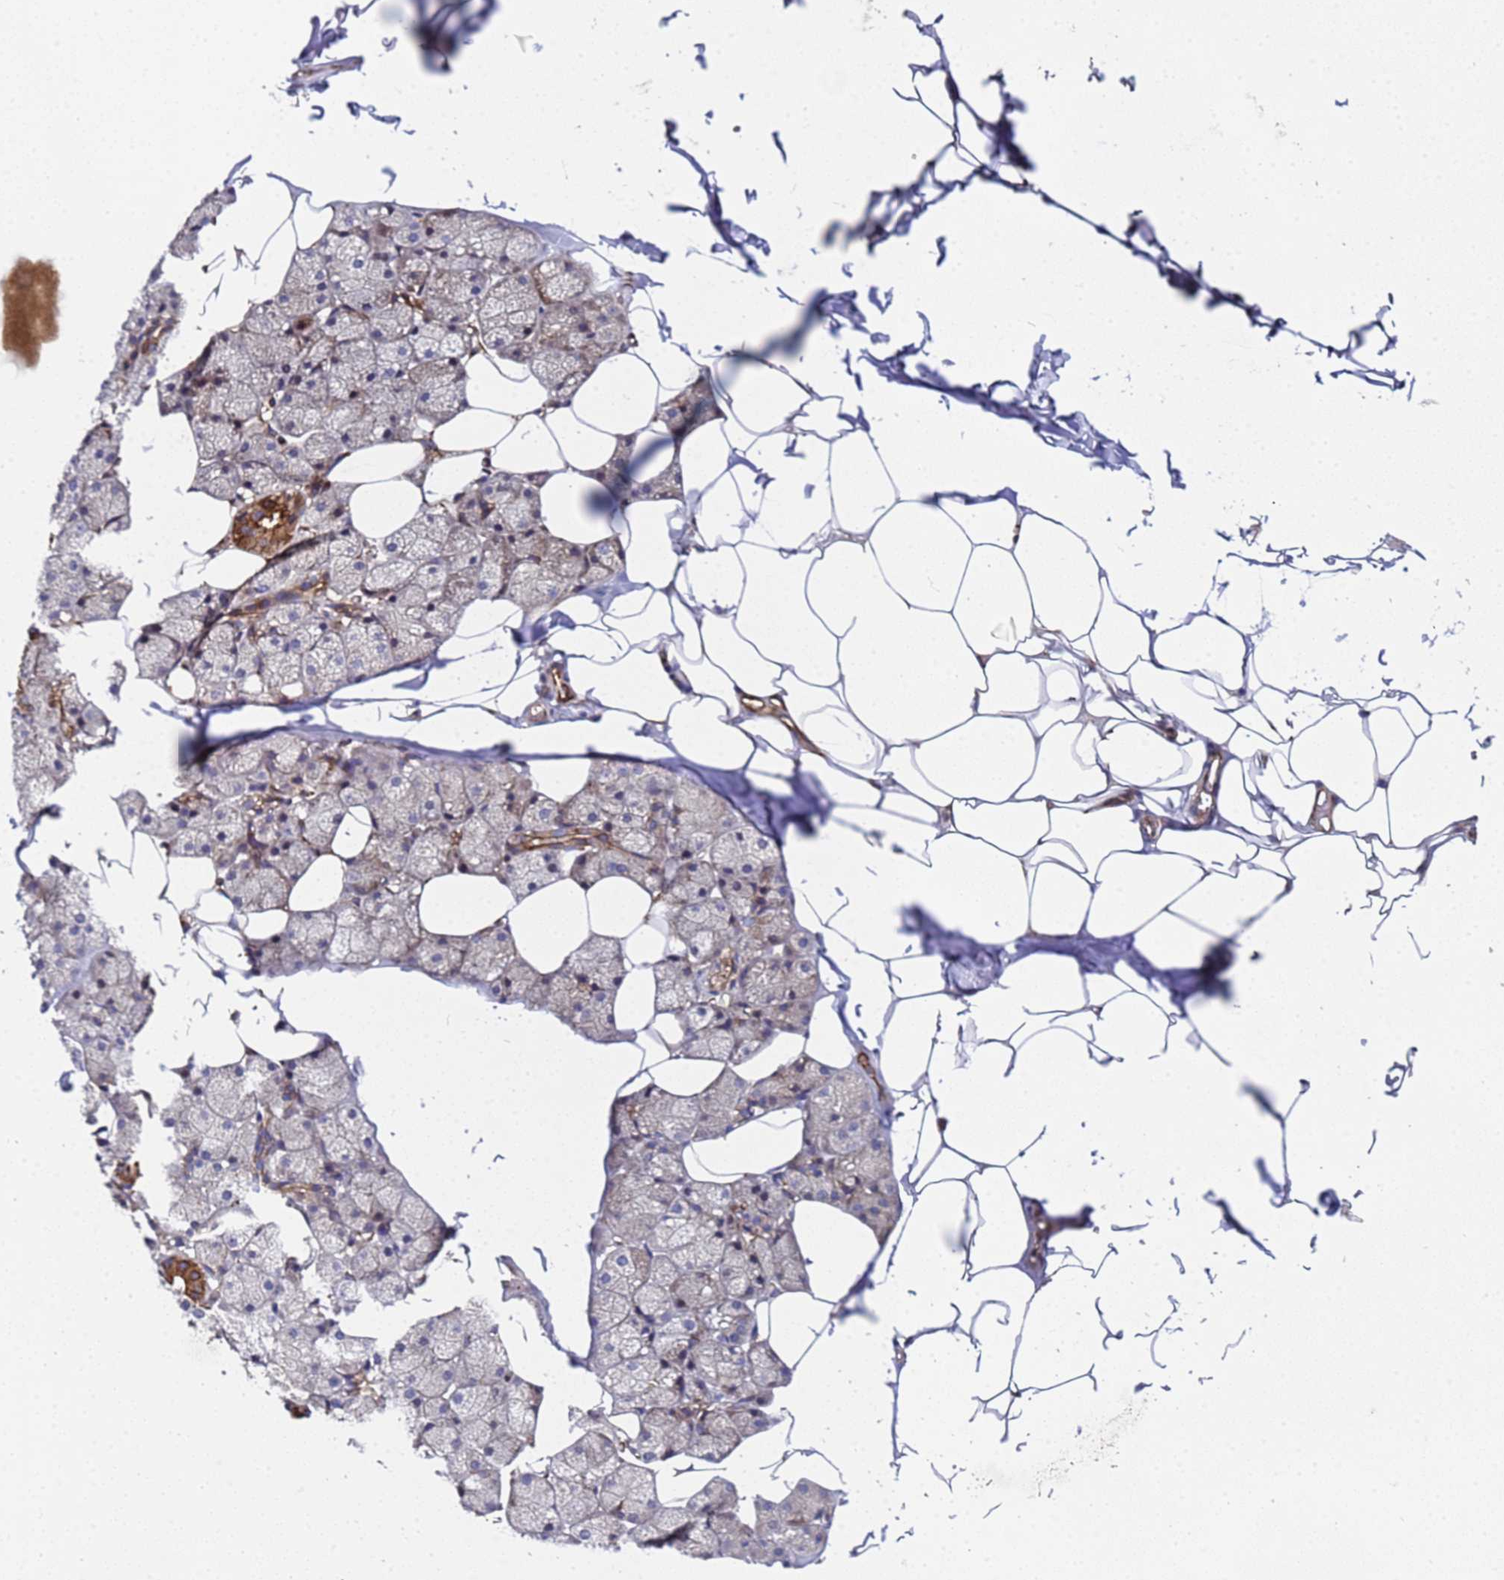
{"staining": {"intensity": "moderate", "quantity": ">75%", "location": "cytoplasmic/membranous"}, "tissue": "adipose tissue", "cell_type": "Adipocytes", "image_type": "normal", "snomed": [{"axis": "morphology", "description": "Normal tissue, NOS"}, {"axis": "topography", "description": "Salivary gland"}, {"axis": "topography", "description": "Peripheral nerve tissue"}], "caption": "Approximately >75% of adipocytes in normal human adipose tissue show moderate cytoplasmic/membranous protein staining as visualized by brown immunohistochemical staining.", "gene": "MOCS1", "patient": {"sex": "male", "age": 38}}